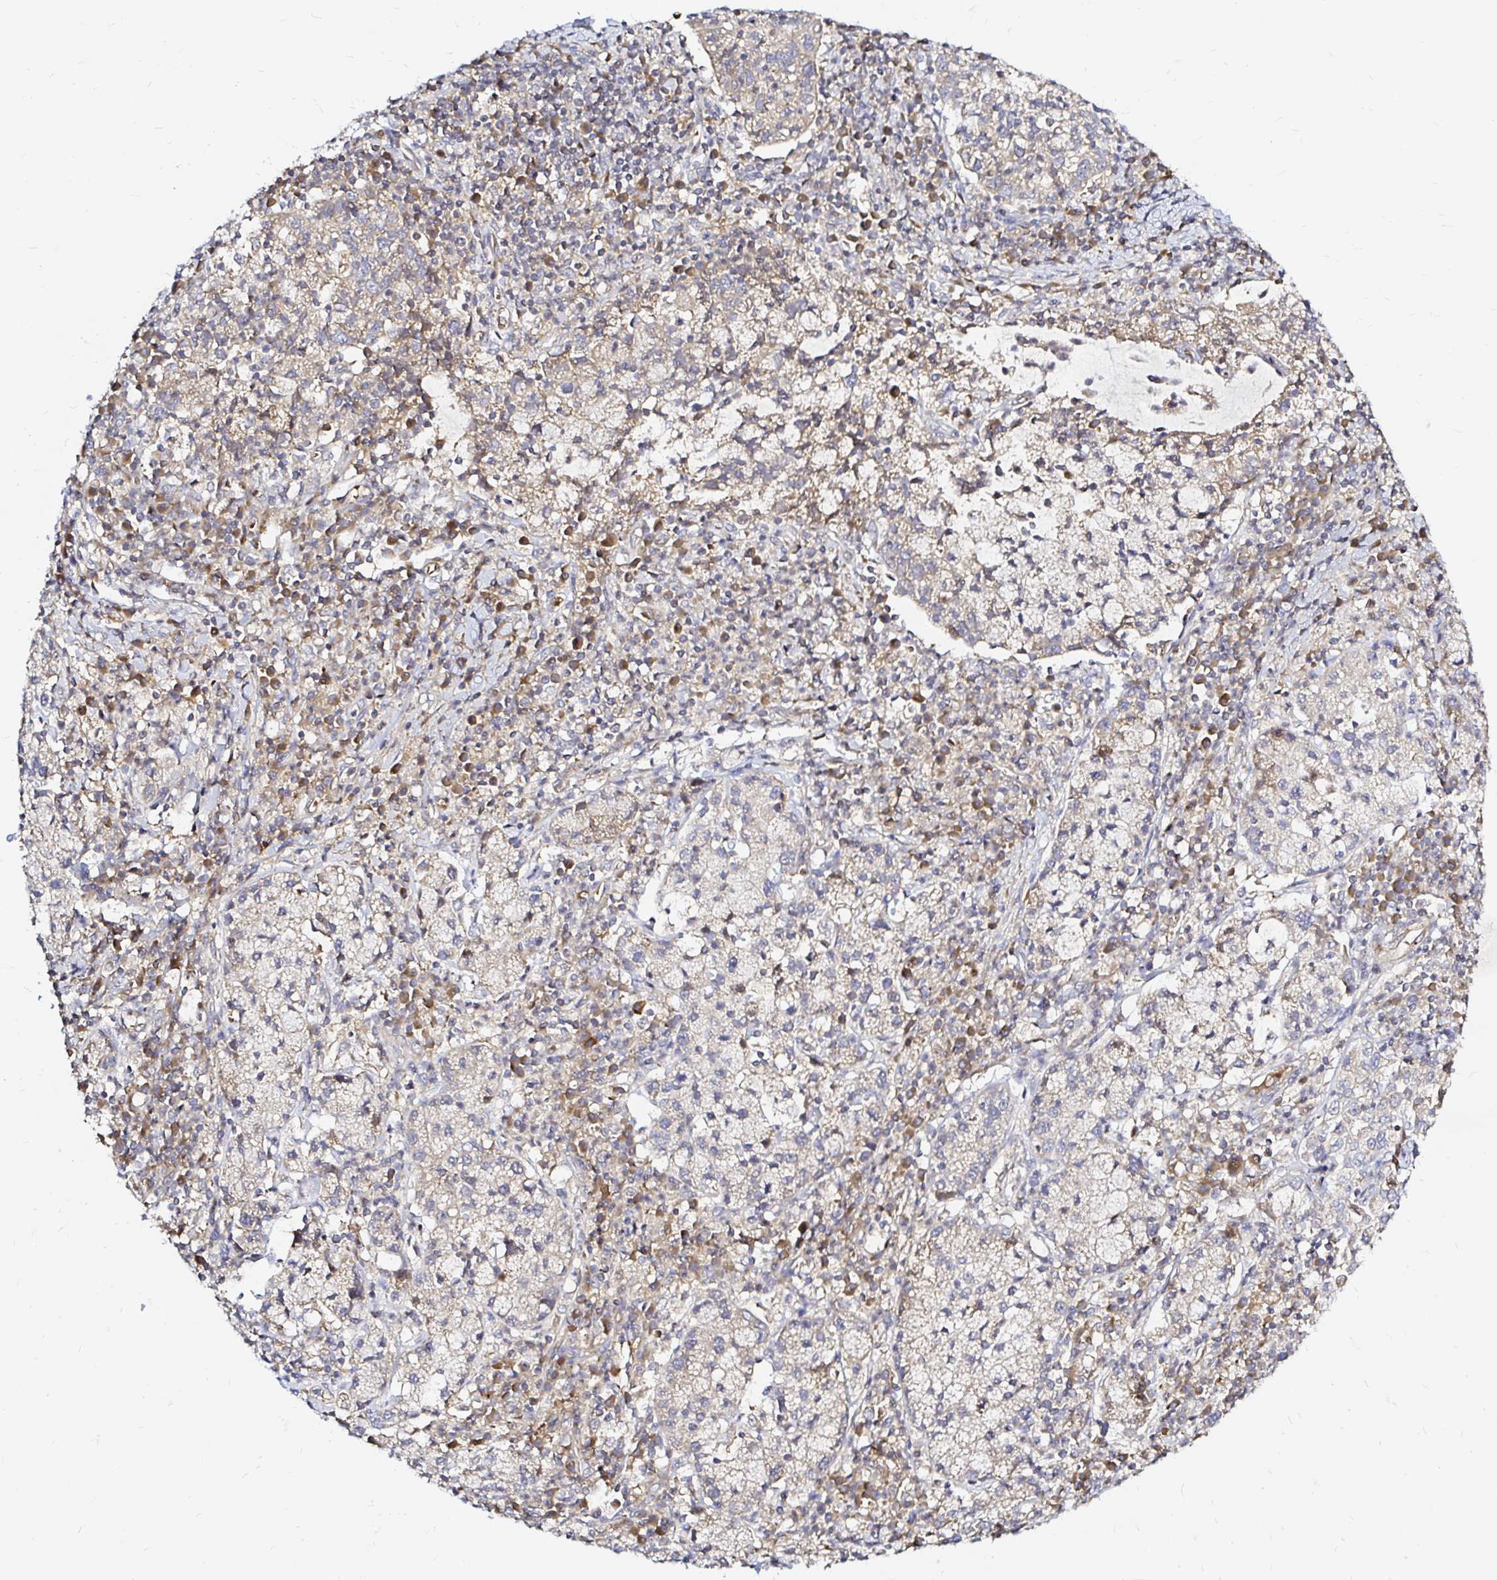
{"staining": {"intensity": "weak", "quantity": "25%-75%", "location": "cytoplasmic/membranous"}, "tissue": "cervical cancer", "cell_type": "Tumor cells", "image_type": "cancer", "snomed": [{"axis": "morphology", "description": "Normal tissue, NOS"}, {"axis": "morphology", "description": "Adenocarcinoma, NOS"}, {"axis": "topography", "description": "Cervix"}], "caption": "Immunohistochemical staining of human adenocarcinoma (cervical) reveals low levels of weak cytoplasmic/membranous protein positivity in approximately 25%-75% of tumor cells.", "gene": "ARHGEF37", "patient": {"sex": "female", "age": 44}}